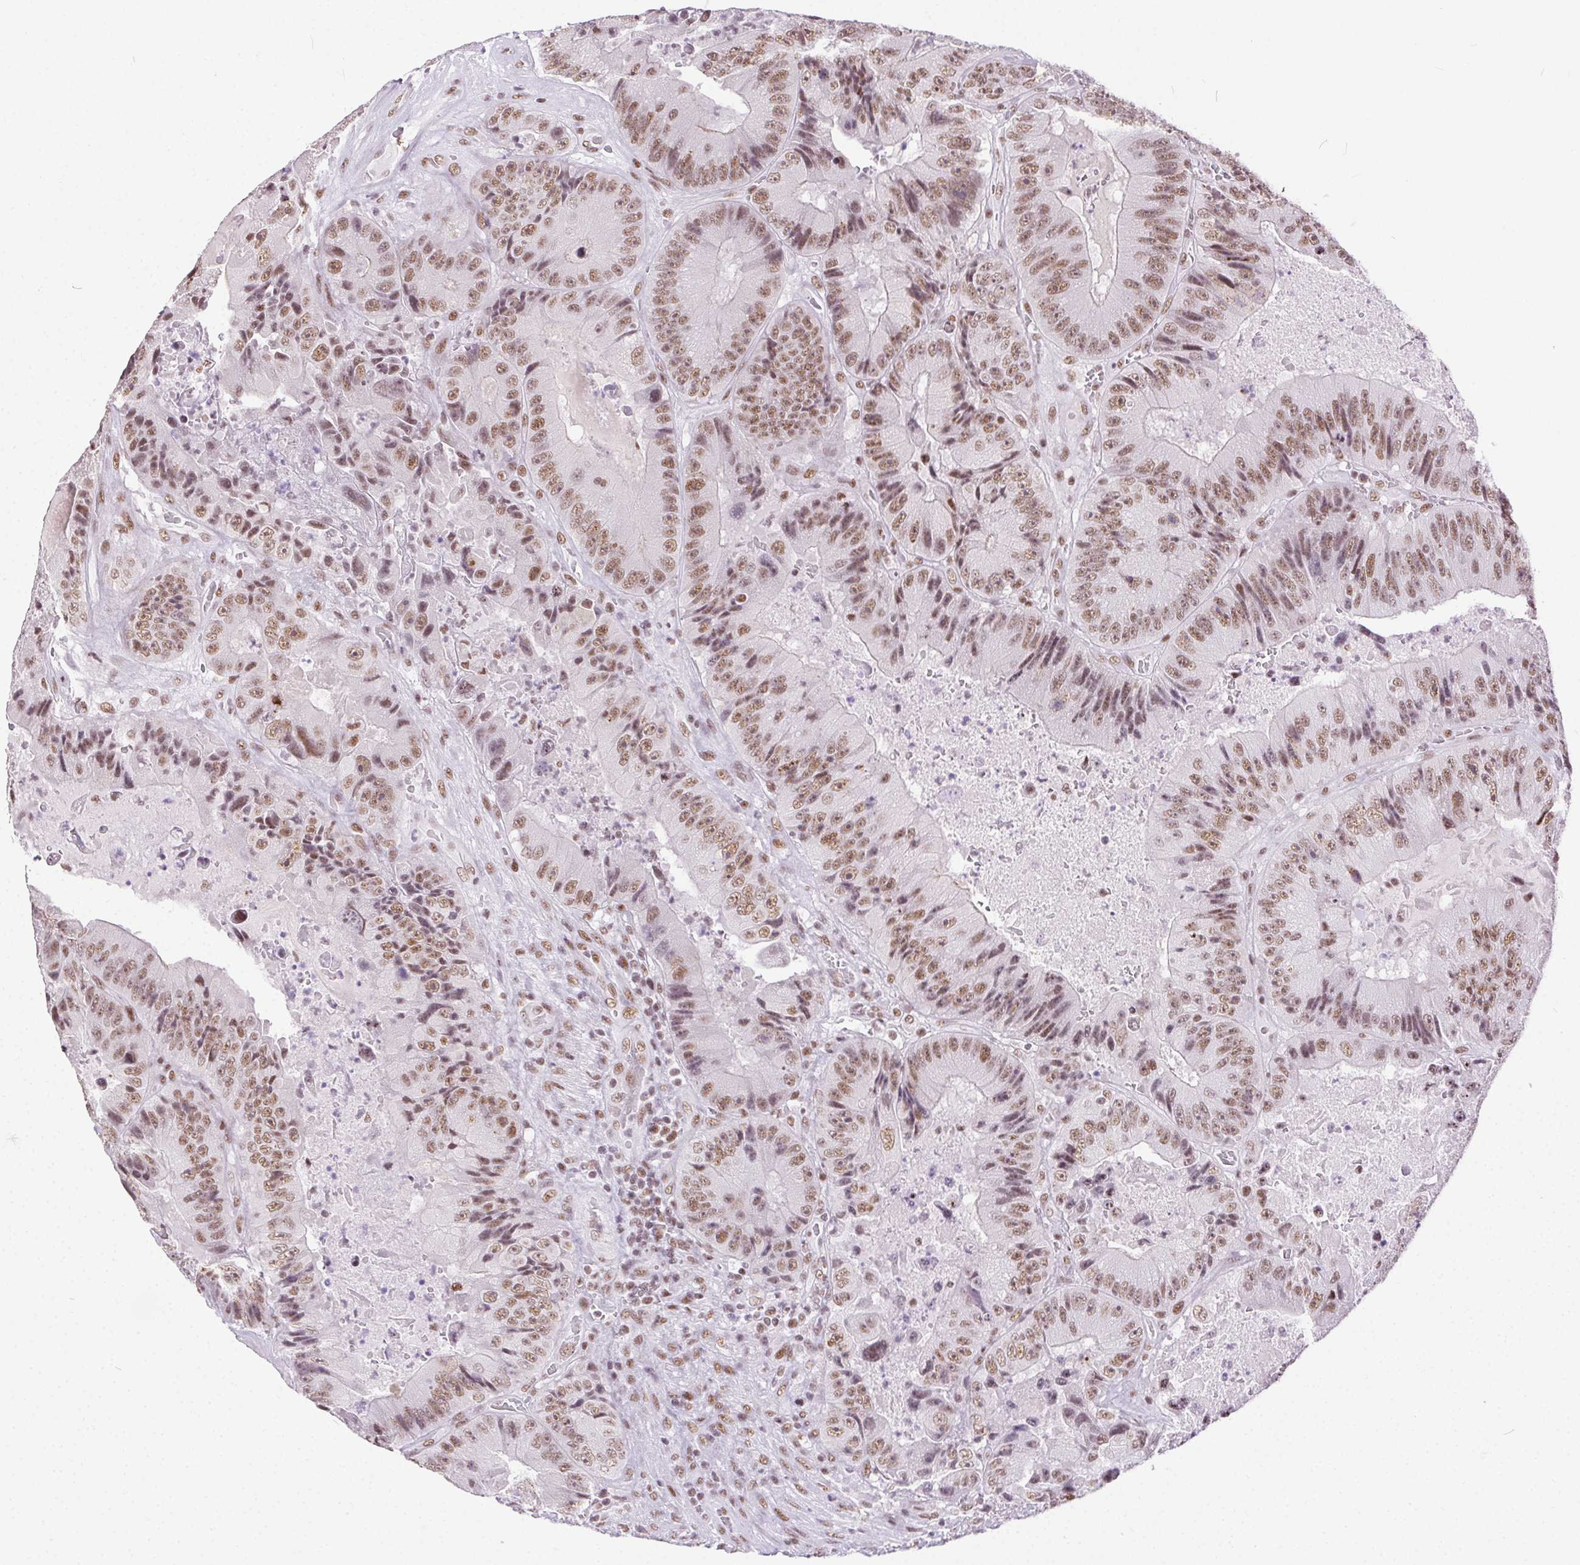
{"staining": {"intensity": "moderate", "quantity": ">75%", "location": "nuclear"}, "tissue": "colorectal cancer", "cell_type": "Tumor cells", "image_type": "cancer", "snomed": [{"axis": "morphology", "description": "Adenocarcinoma, NOS"}, {"axis": "topography", "description": "Colon"}], "caption": "IHC micrograph of human colorectal cancer (adenocarcinoma) stained for a protein (brown), which demonstrates medium levels of moderate nuclear positivity in about >75% of tumor cells.", "gene": "TRA2B", "patient": {"sex": "female", "age": 86}}